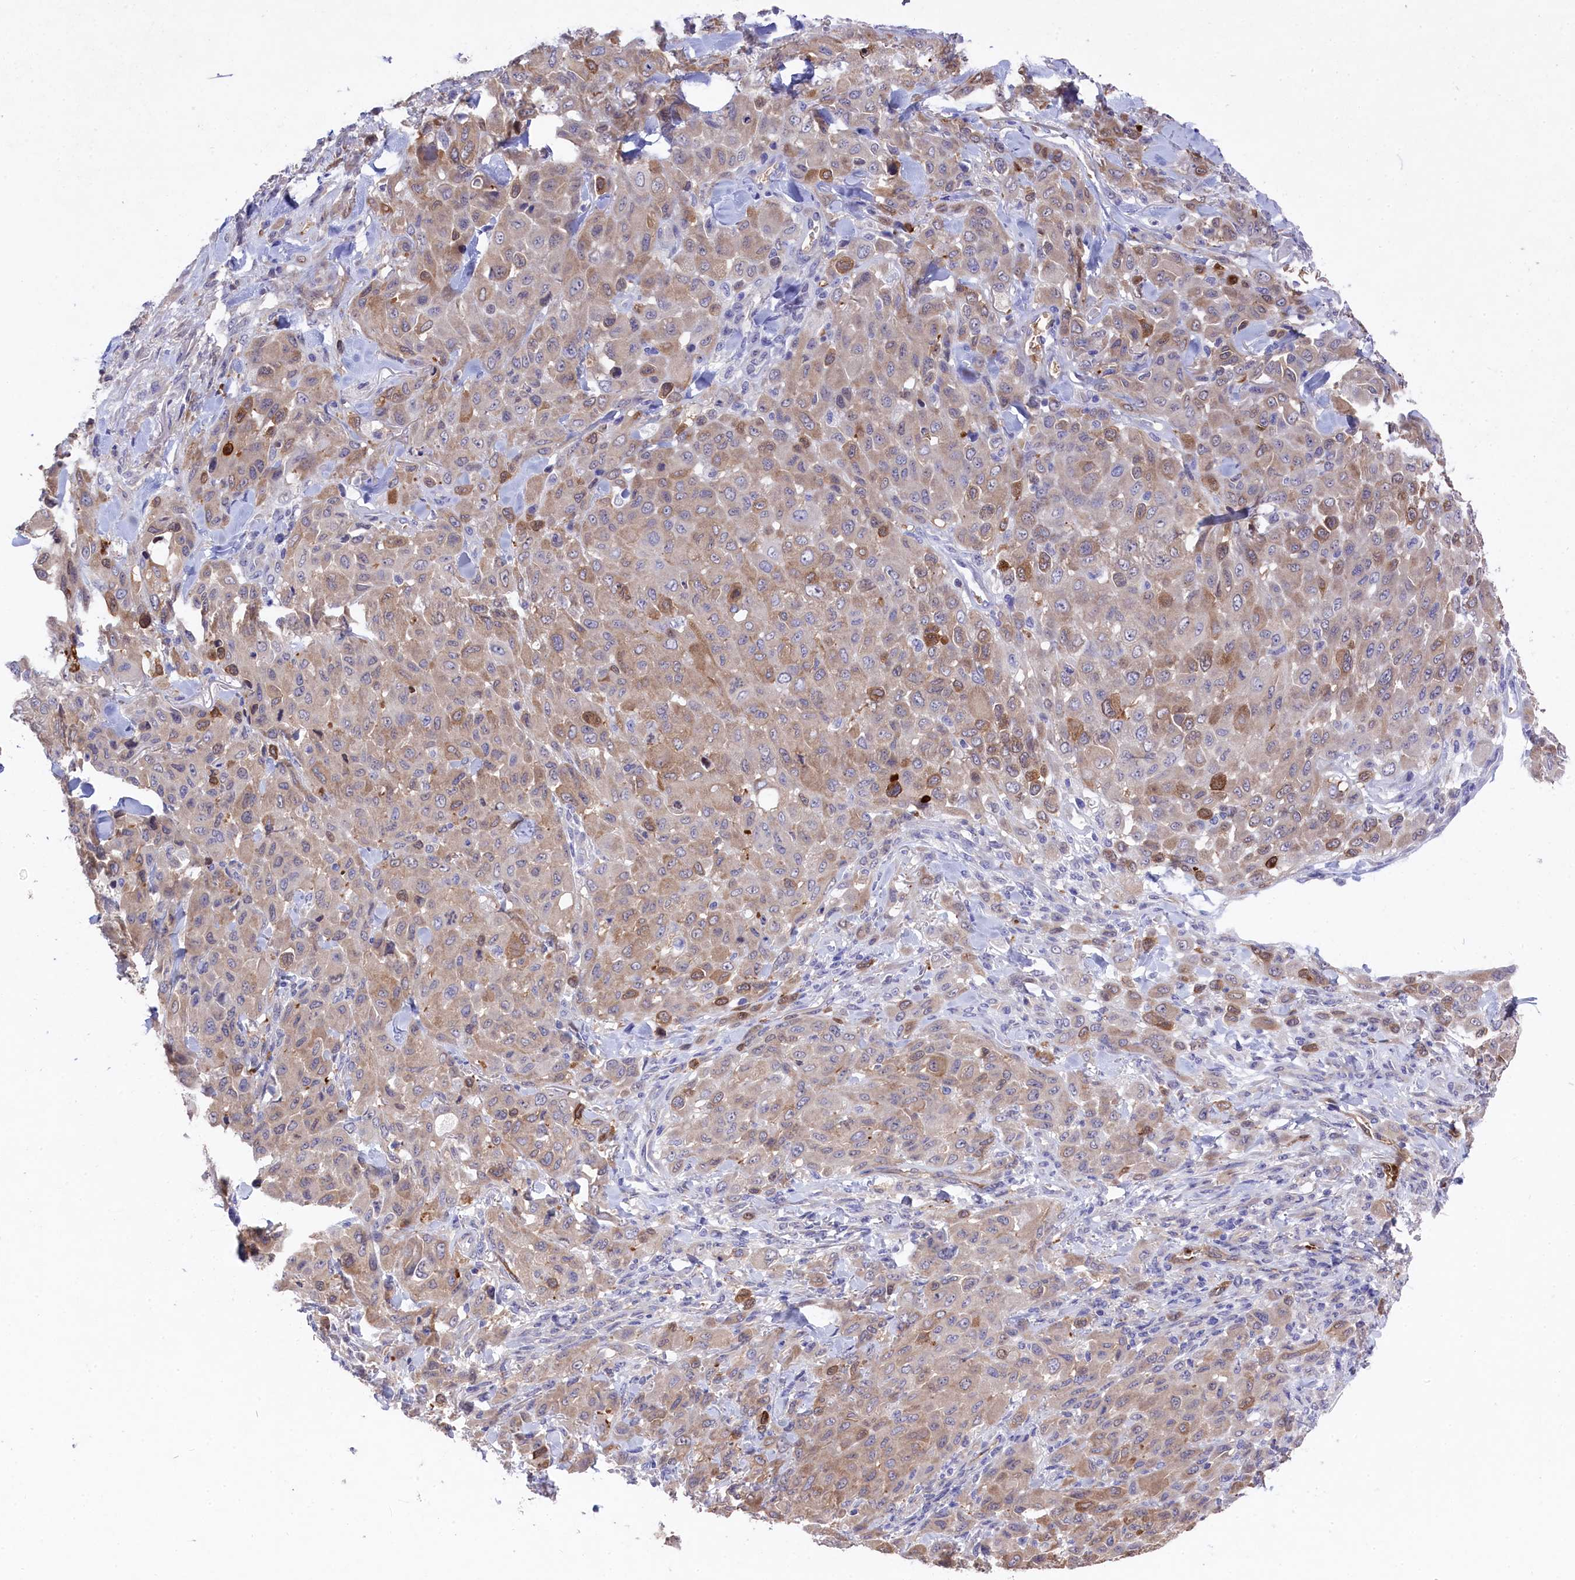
{"staining": {"intensity": "weak", "quantity": ">75%", "location": "cytoplasmic/membranous"}, "tissue": "melanoma", "cell_type": "Tumor cells", "image_type": "cancer", "snomed": [{"axis": "morphology", "description": "Malignant melanoma, Metastatic site"}, {"axis": "topography", "description": "Skin"}], "caption": "This is a photomicrograph of immunohistochemistry staining of melanoma, which shows weak positivity in the cytoplasmic/membranous of tumor cells.", "gene": "LHFPL4", "patient": {"sex": "female", "age": 81}}